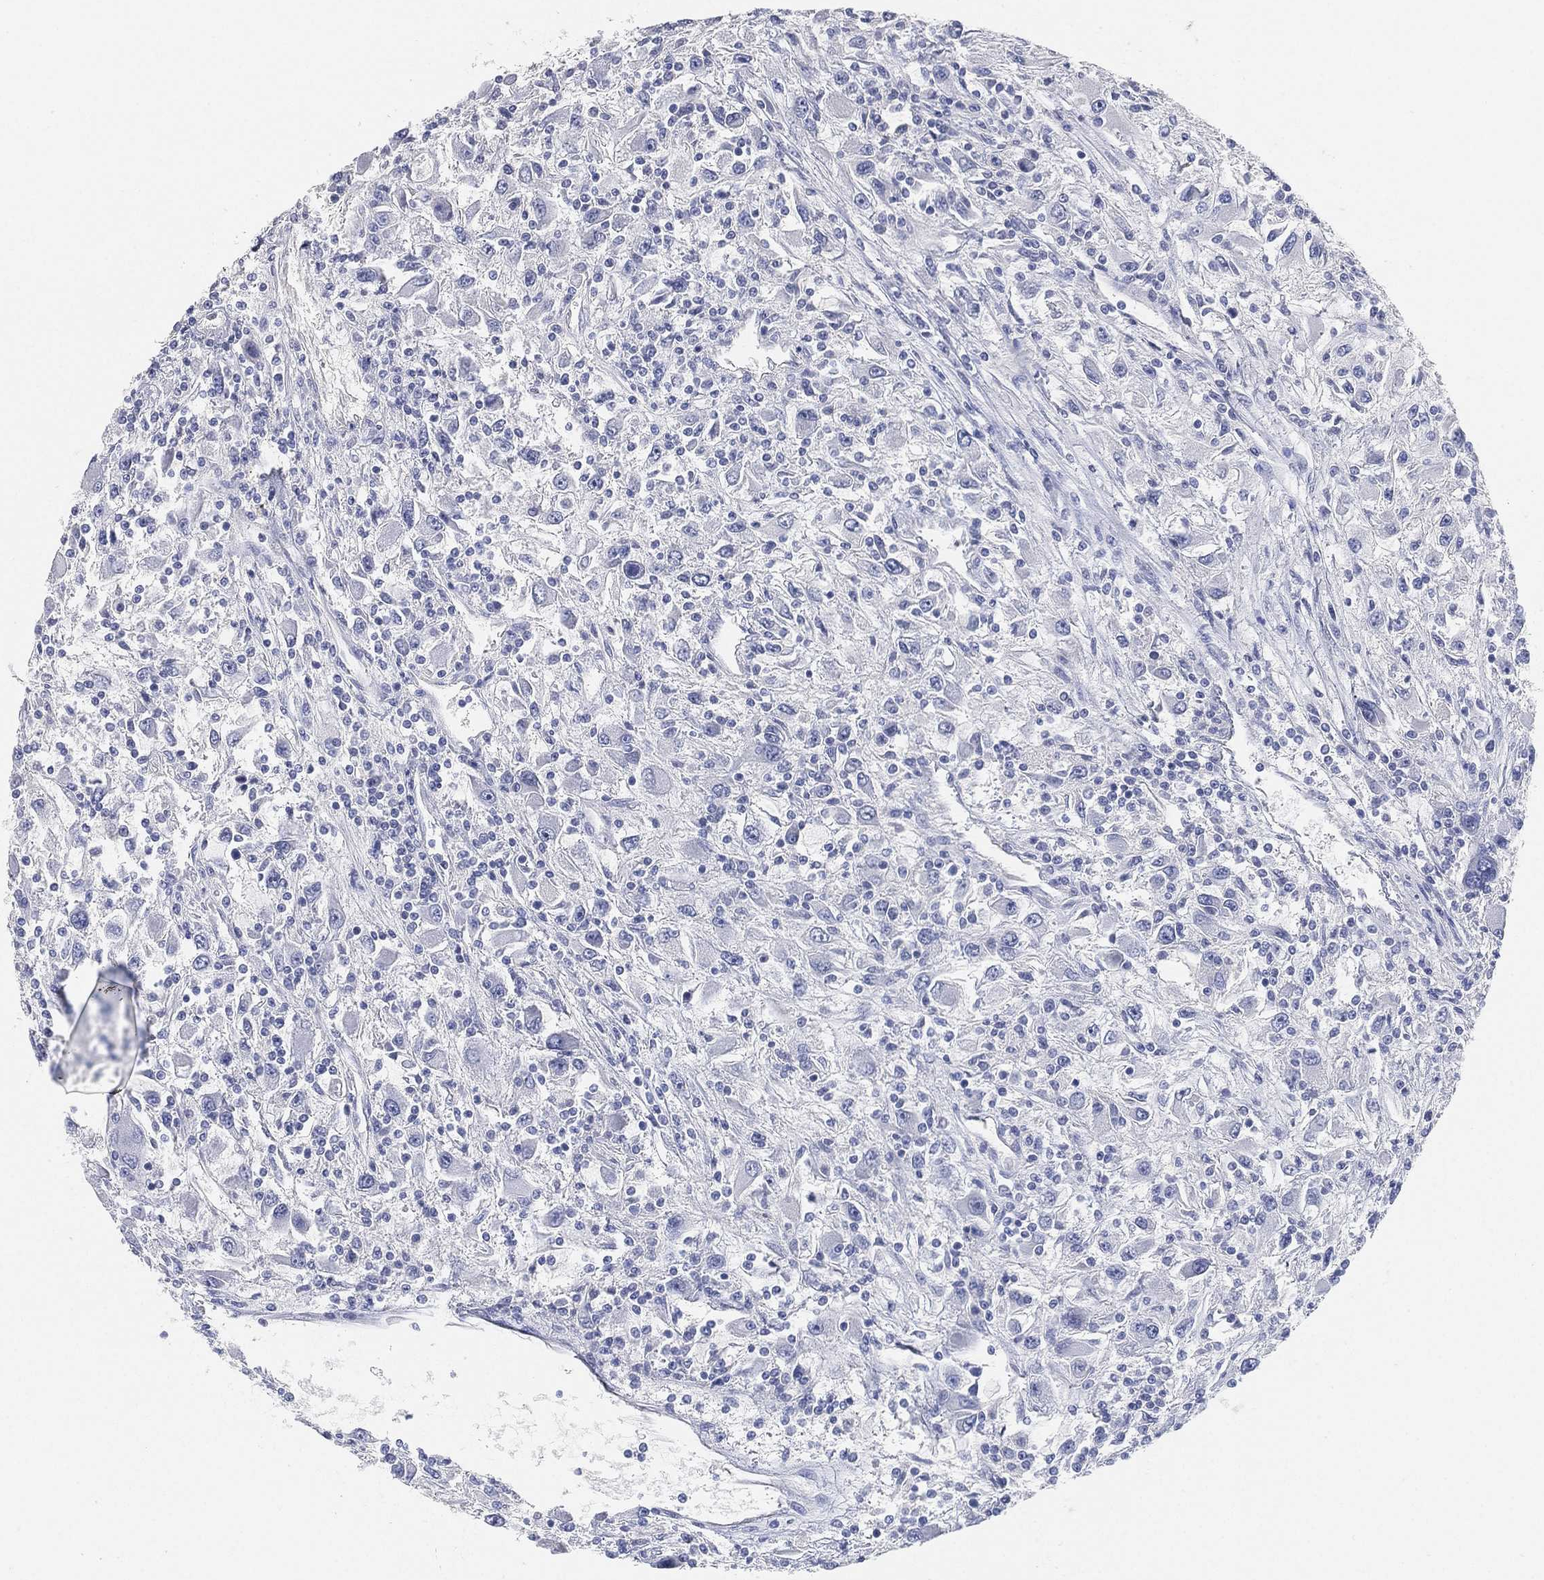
{"staining": {"intensity": "negative", "quantity": "none", "location": "none"}, "tissue": "renal cancer", "cell_type": "Tumor cells", "image_type": "cancer", "snomed": [{"axis": "morphology", "description": "Adenocarcinoma, NOS"}, {"axis": "topography", "description": "Kidney"}], "caption": "Image shows no significant protein expression in tumor cells of renal cancer. (DAB (3,3'-diaminobenzidine) IHC with hematoxylin counter stain).", "gene": "FAM187B", "patient": {"sex": "female", "age": 67}}